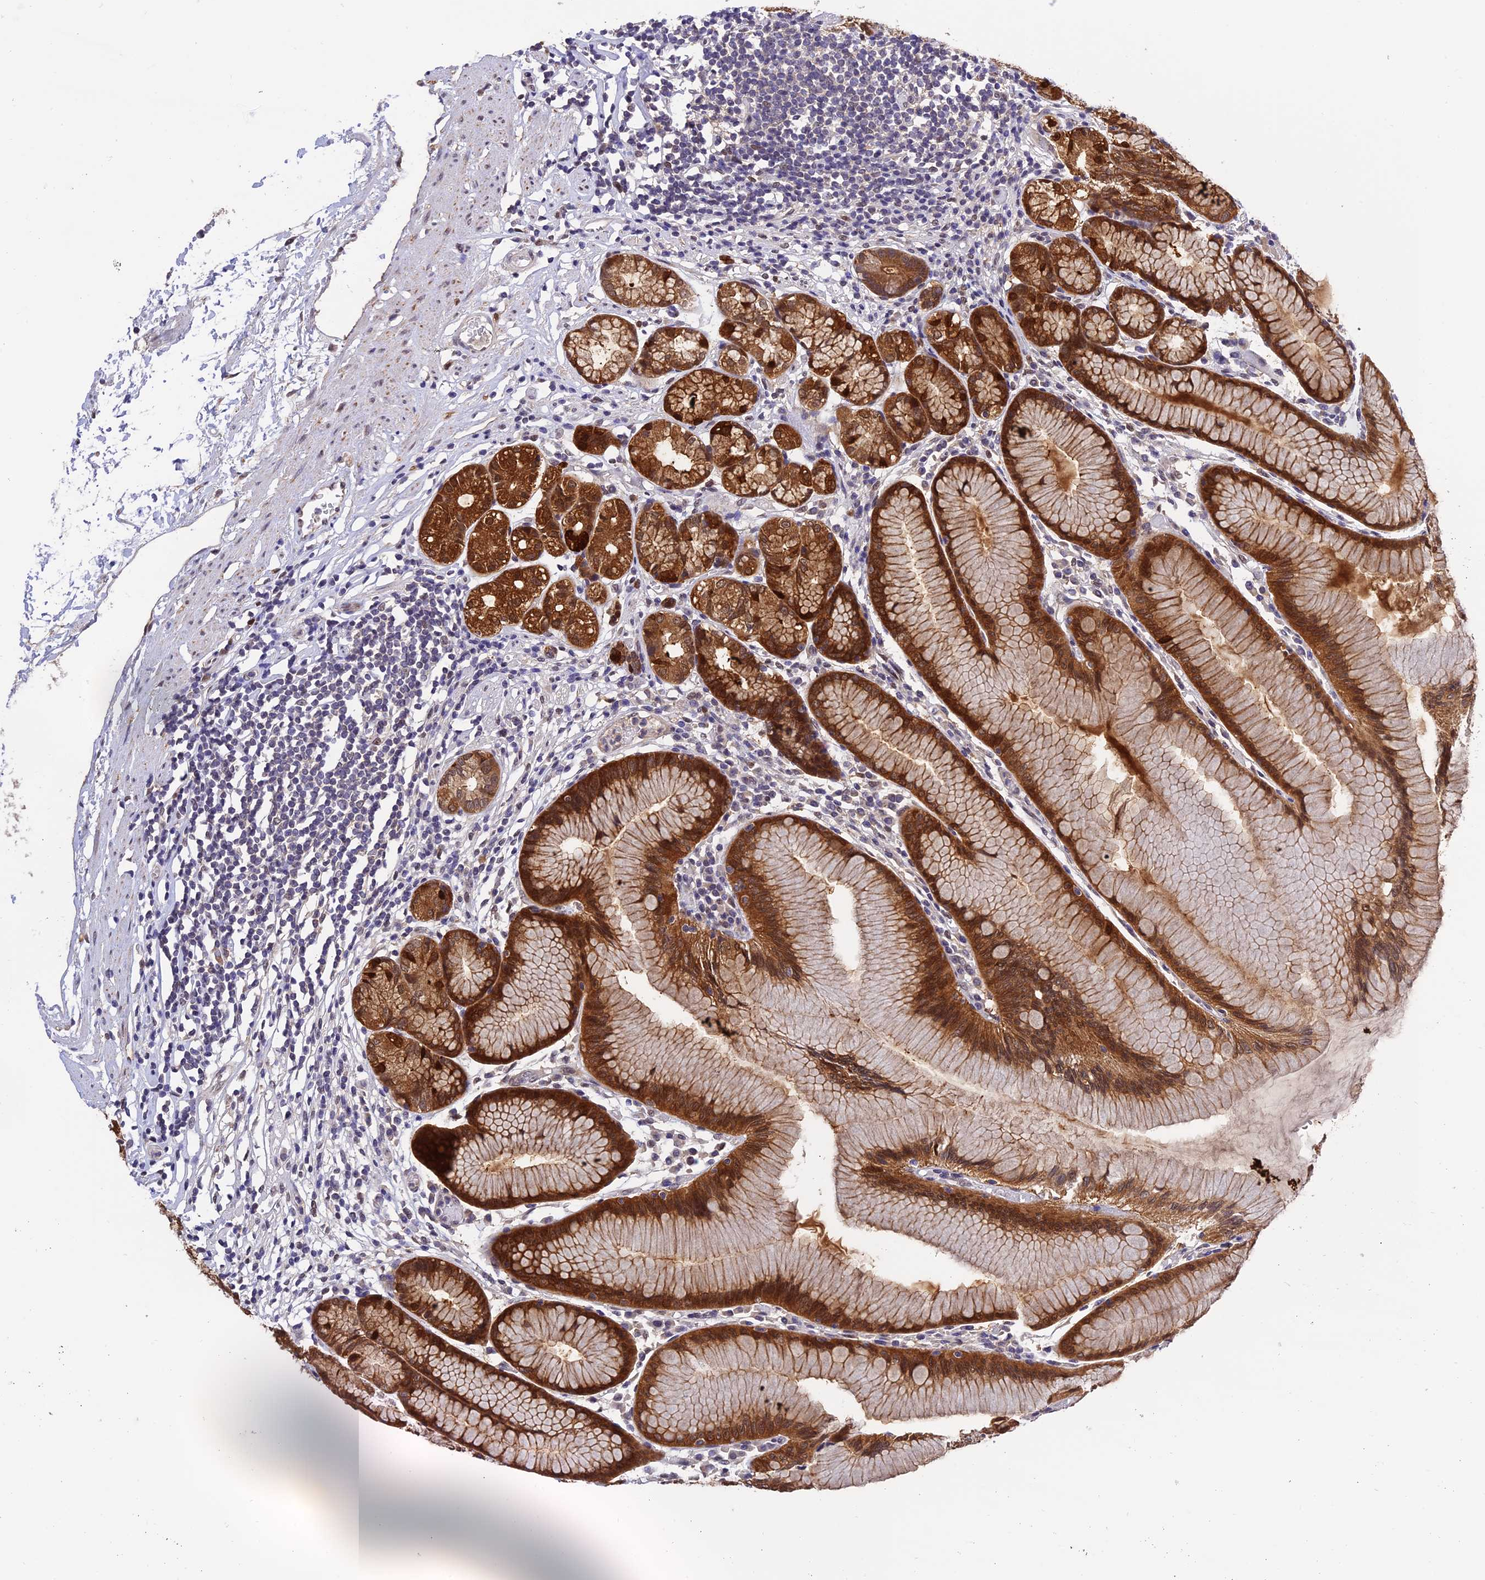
{"staining": {"intensity": "strong", "quantity": ">75%", "location": "cytoplasmic/membranous,nuclear"}, "tissue": "stomach", "cell_type": "Glandular cells", "image_type": "normal", "snomed": [{"axis": "morphology", "description": "Normal tissue, NOS"}, {"axis": "topography", "description": "Stomach"}], "caption": "Immunohistochemistry (IHC) staining of benign stomach, which reveals high levels of strong cytoplasmic/membranous,nuclear expression in about >75% of glandular cells indicating strong cytoplasmic/membranous,nuclear protein positivity. The staining was performed using DAB (3,3'-diaminobenzidine) (brown) for protein detection and nuclei were counterstained in hematoxylin (blue).", "gene": "MNS1", "patient": {"sex": "female", "age": 57}}